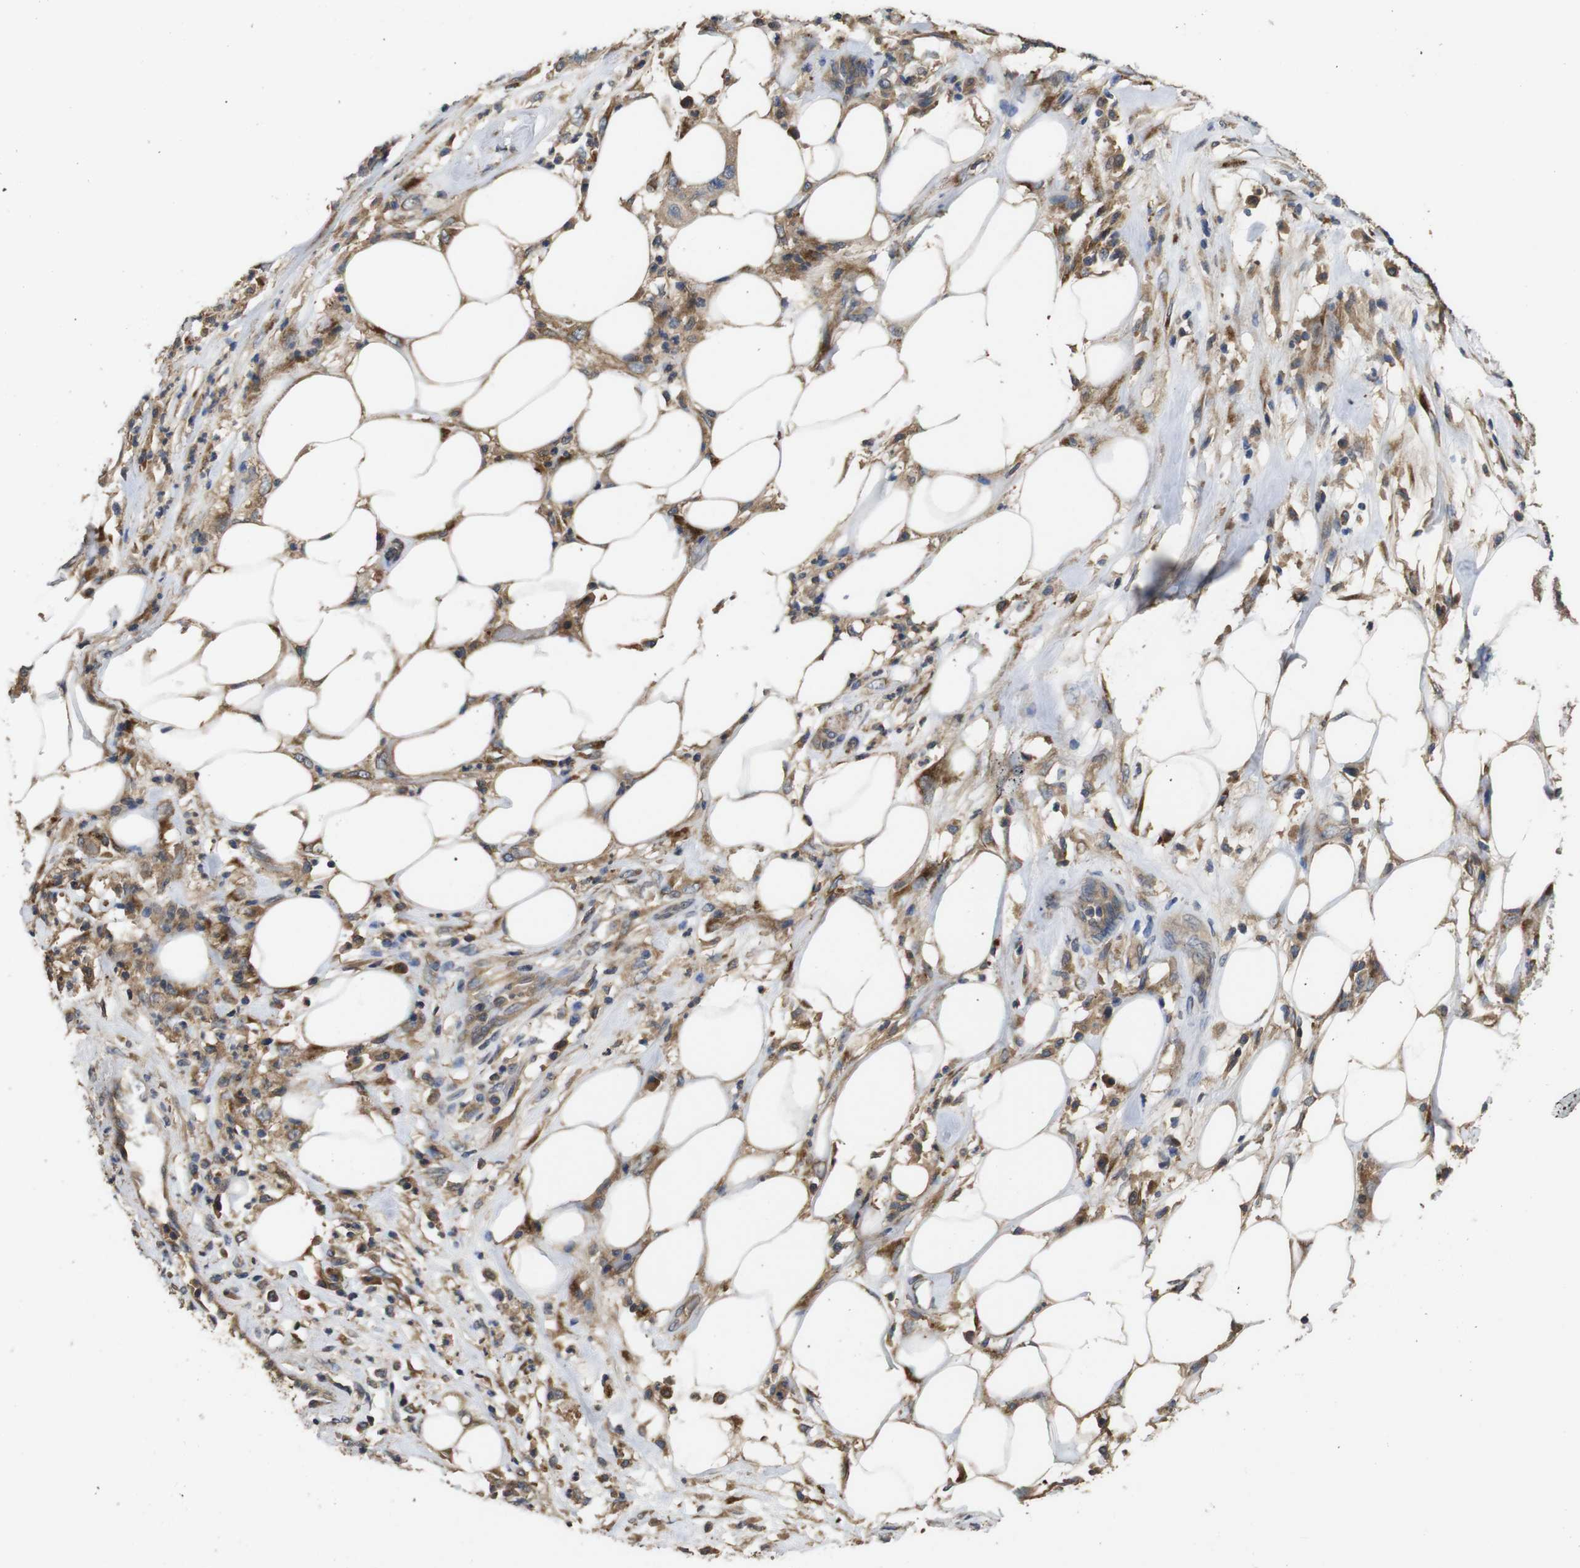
{"staining": {"intensity": "moderate", "quantity": ">75%", "location": "cytoplasmic/membranous"}, "tissue": "pancreatic cancer", "cell_type": "Tumor cells", "image_type": "cancer", "snomed": [{"axis": "morphology", "description": "Adenocarcinoma, NOS"}, {"axis": "topography", "description": "Pancreas"}], "caption": "Adenocarcinoma (pancreatic) was stained to show a protein in brown. There is medium levels of moderate cytoplasmic/membranous positivity in approximately >75% of tumor cells.", "gene": "ARHGAP24", "patient": {"sex": "female", "age": 71}}